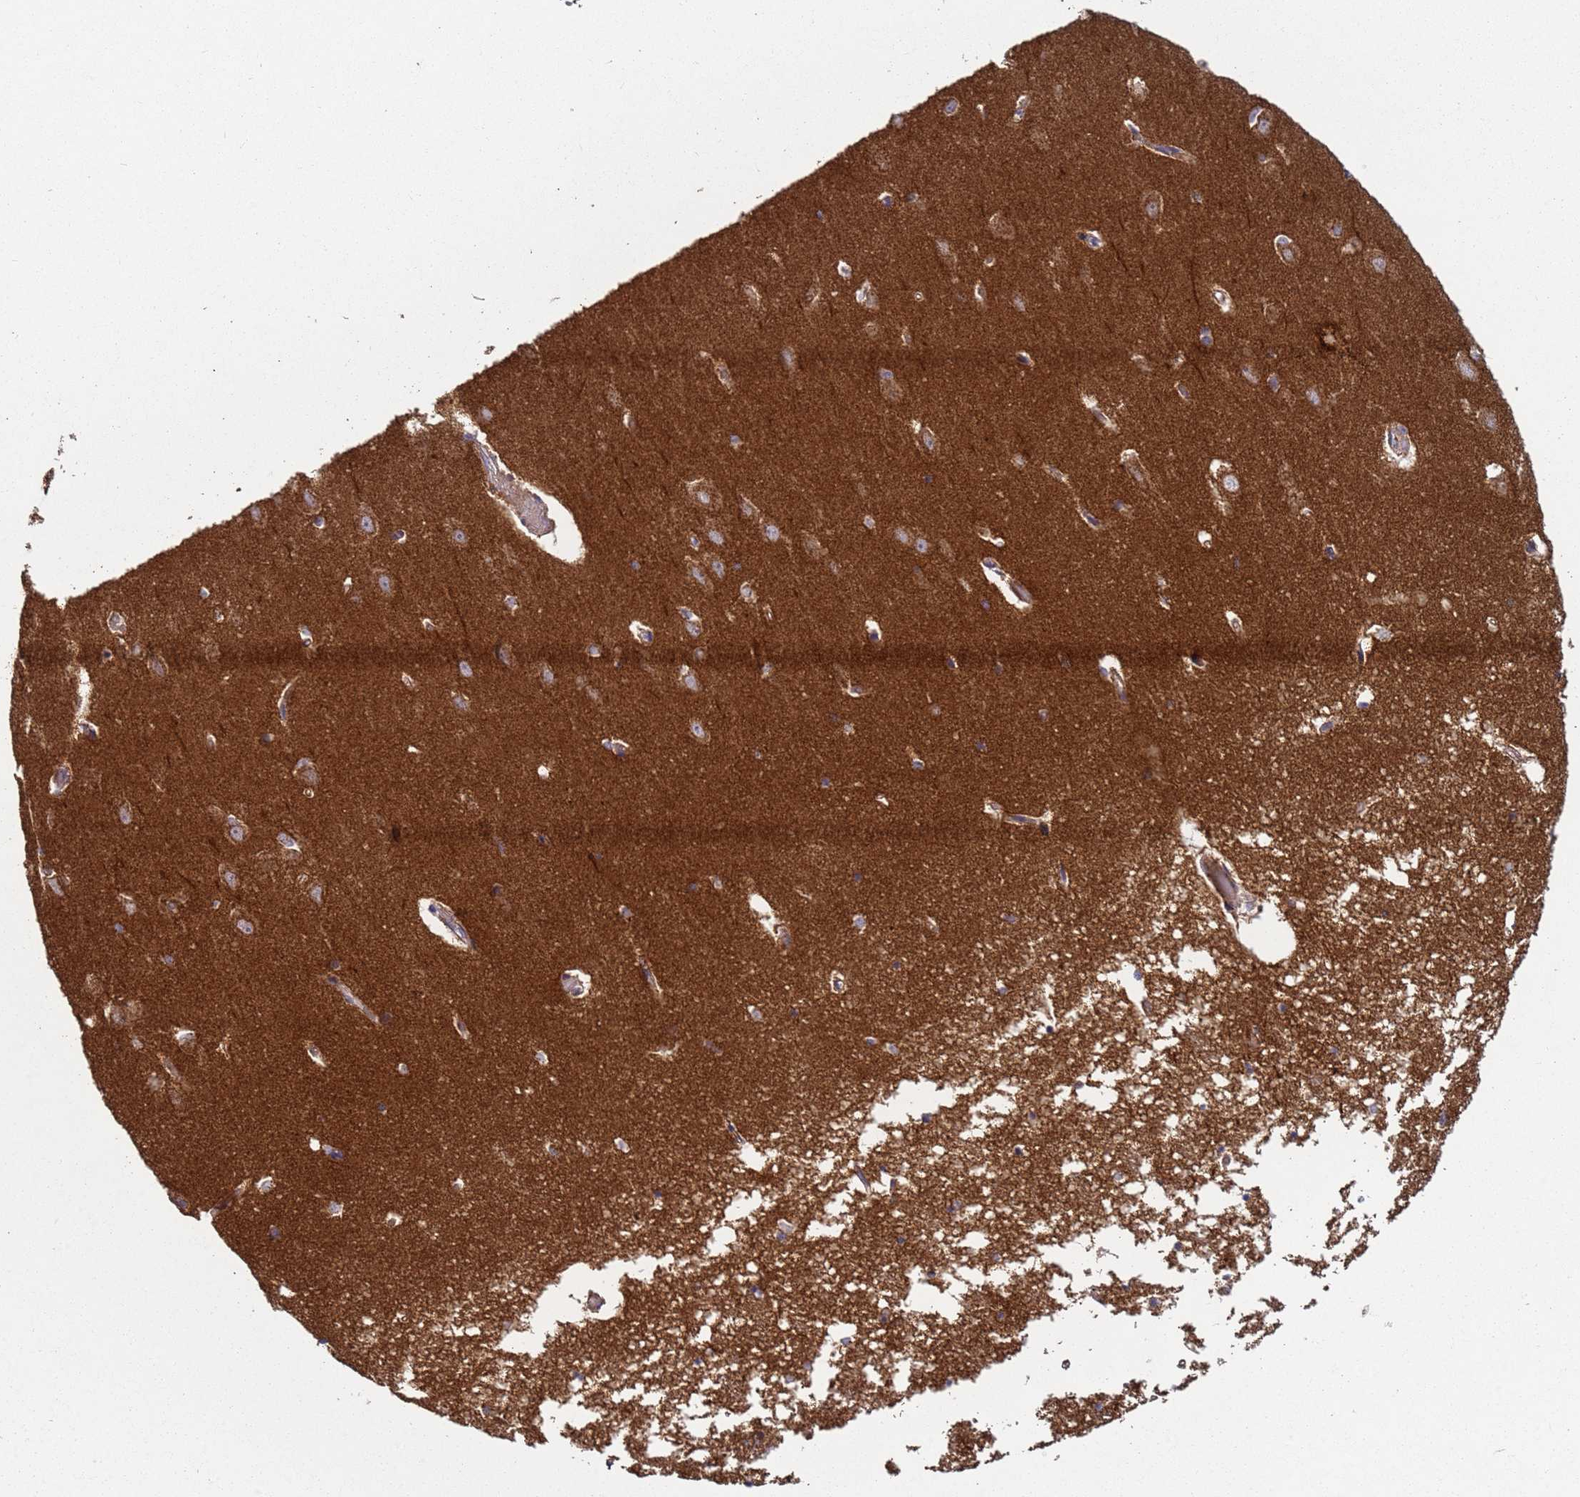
{"staining": {"intensity": "moderate", "quantity": "<25%", "location": "cytoplasmic/membranous"}, "tissue": "hippocampus", "cell_type": "Glial cells", "image_type": "normal", "snomed": [{"axis": "morphology", "description": "Normal tissue, NOS"}, {"axis": "topography", "description": "Hippocampus"}], "caption": "Hippocampus stained with DAB immunohistochemistry demonstrates low levels of moderate cytoplasmic/membranous expression in about <25% of glial cells.", "gene": "FBXO33", "patient": {"sex": "male", "age": 70}}